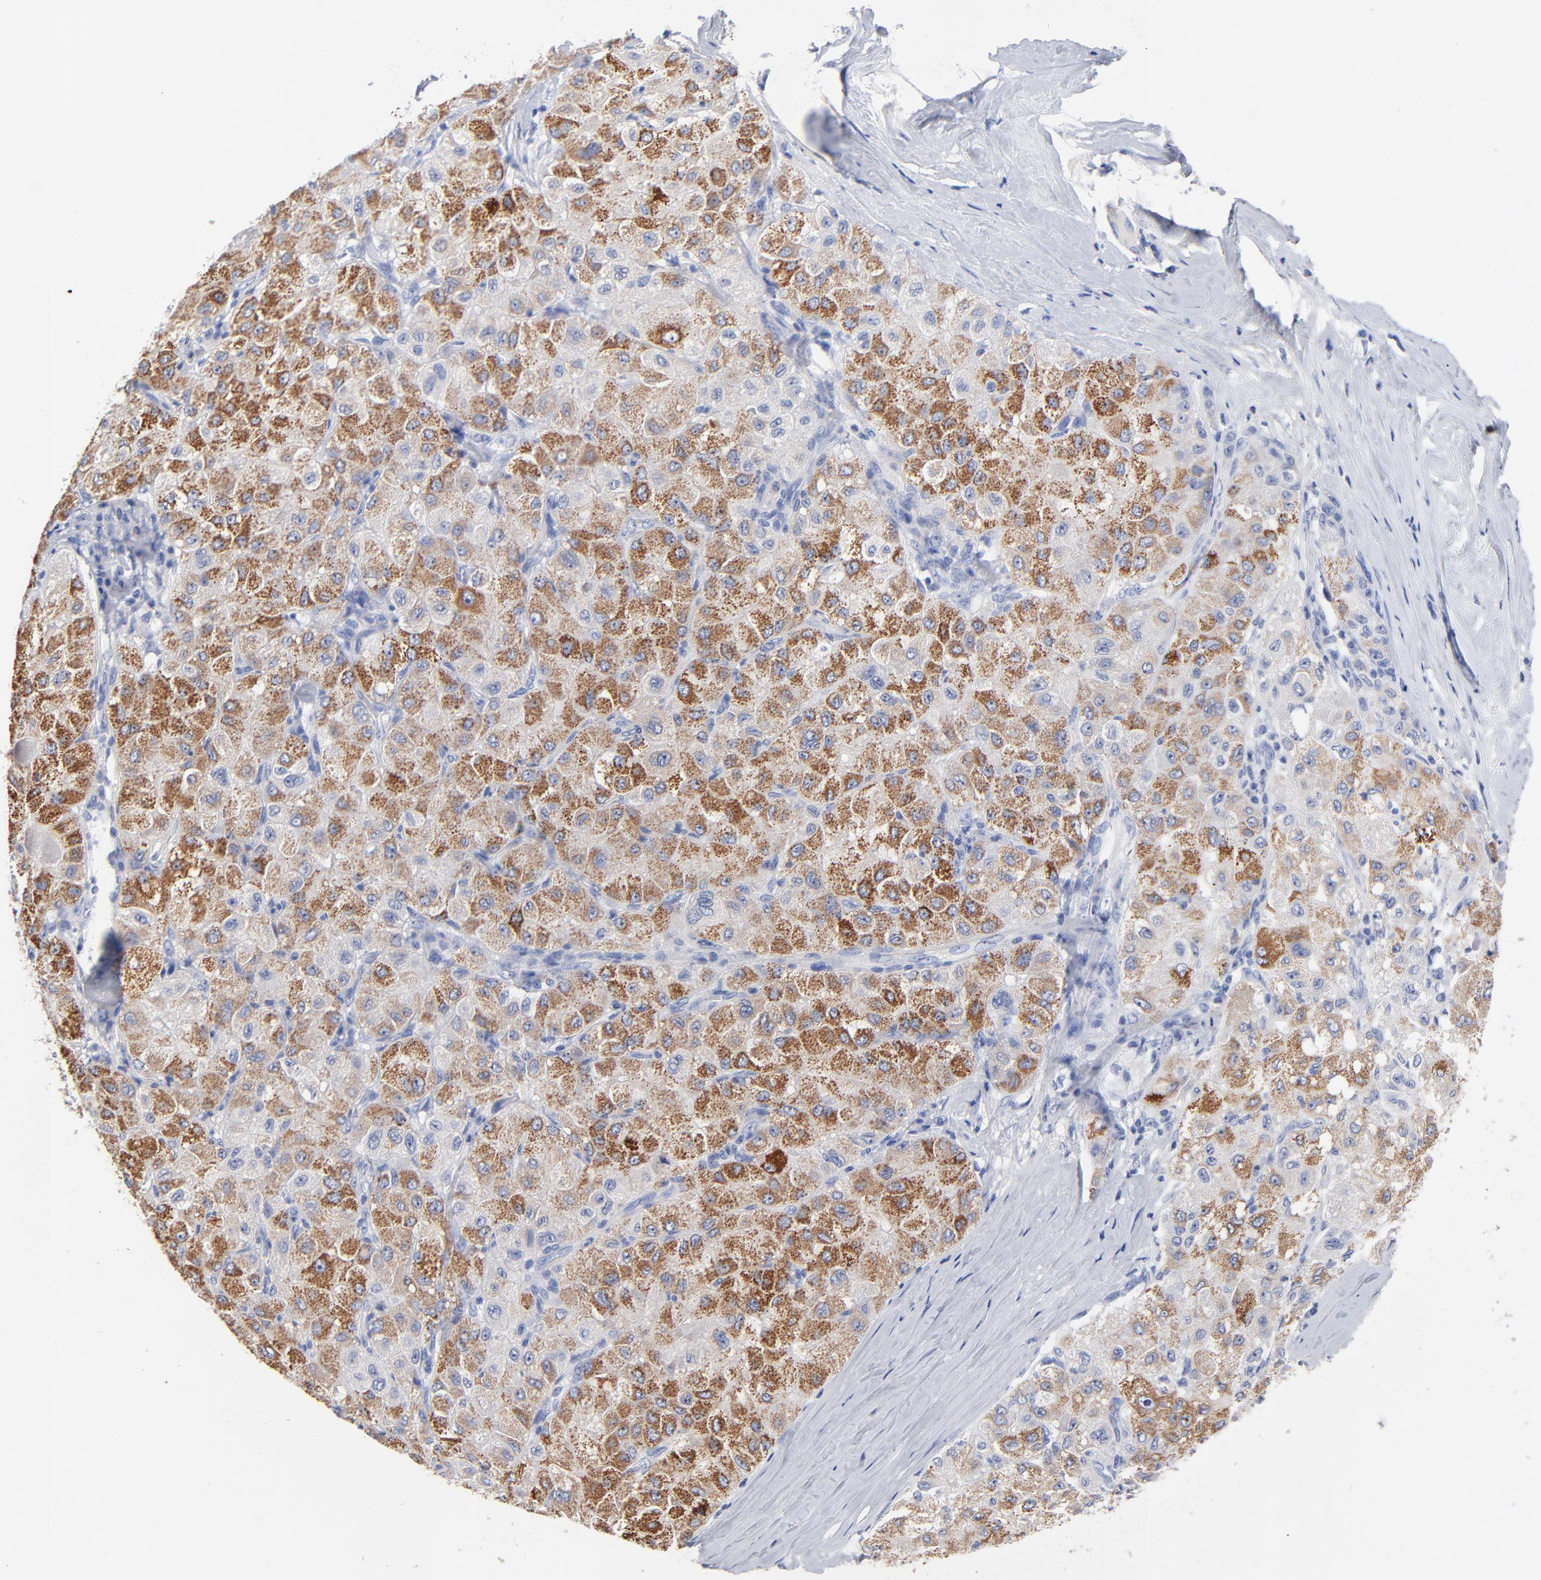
{"staining": {"intensity": "moderate", "quantity": ">75%", "location": "cytoplasmic/membranous"}, "tissue": "liver cancer", "cell_type": "Tumor cells", "image_type": "cancer", "snomed": [{"axis": "morphology", "description": "Carcinoma, Hepatocellular, NOS"}, {"axis": "topography", "description": "Liver"}], "caption": "Protein analysis of hepatocellular carcinoma (liver) tissue demonstrates moderate cytoplasmic/membranous expression in about >75% of tumor cells.", "gene": "CPS1", "patient": {"sex": "male", "age": 80}}